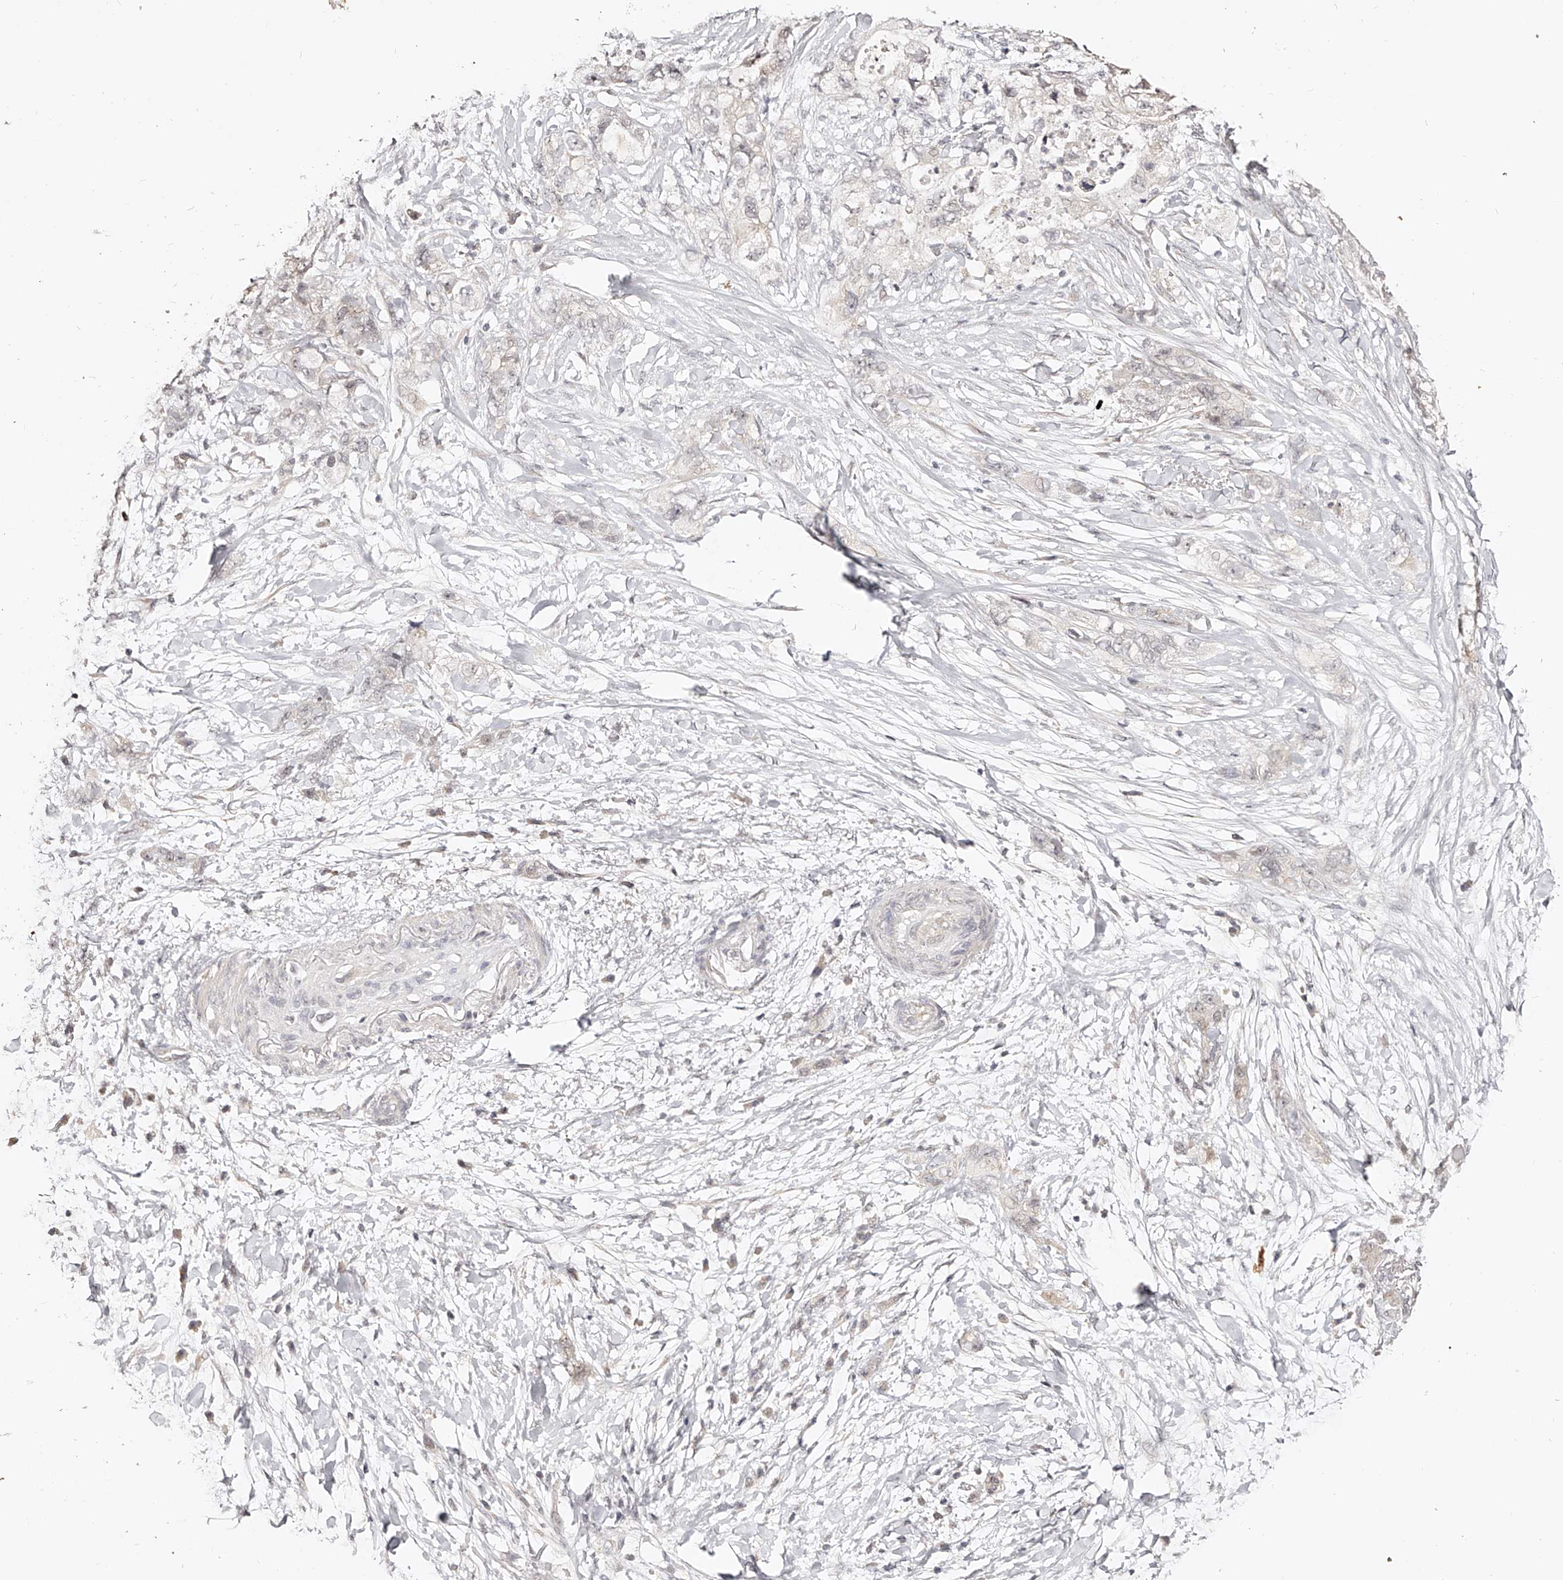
{"staining": {"intensity": "negative", "quantity": "none", "location": "none"}, "tissue": "pancreatic cancer", "cell_type": "Tumor cells", "image_type": "cancer", "snomed": [{"axis": "morphology", "description": "Adenocarcinoma, NOS"}, {"axis": "topography", "description": "Pancreas"}], "caption": "Tumor cells are negative for protein expression in human pancreatic cancer (adenocarcinoma). (DAB IHC visualized using brightfield microscopy, high magnification).", "gene": "ZNF789", "patient": {"sex": "female", "age": 73}}